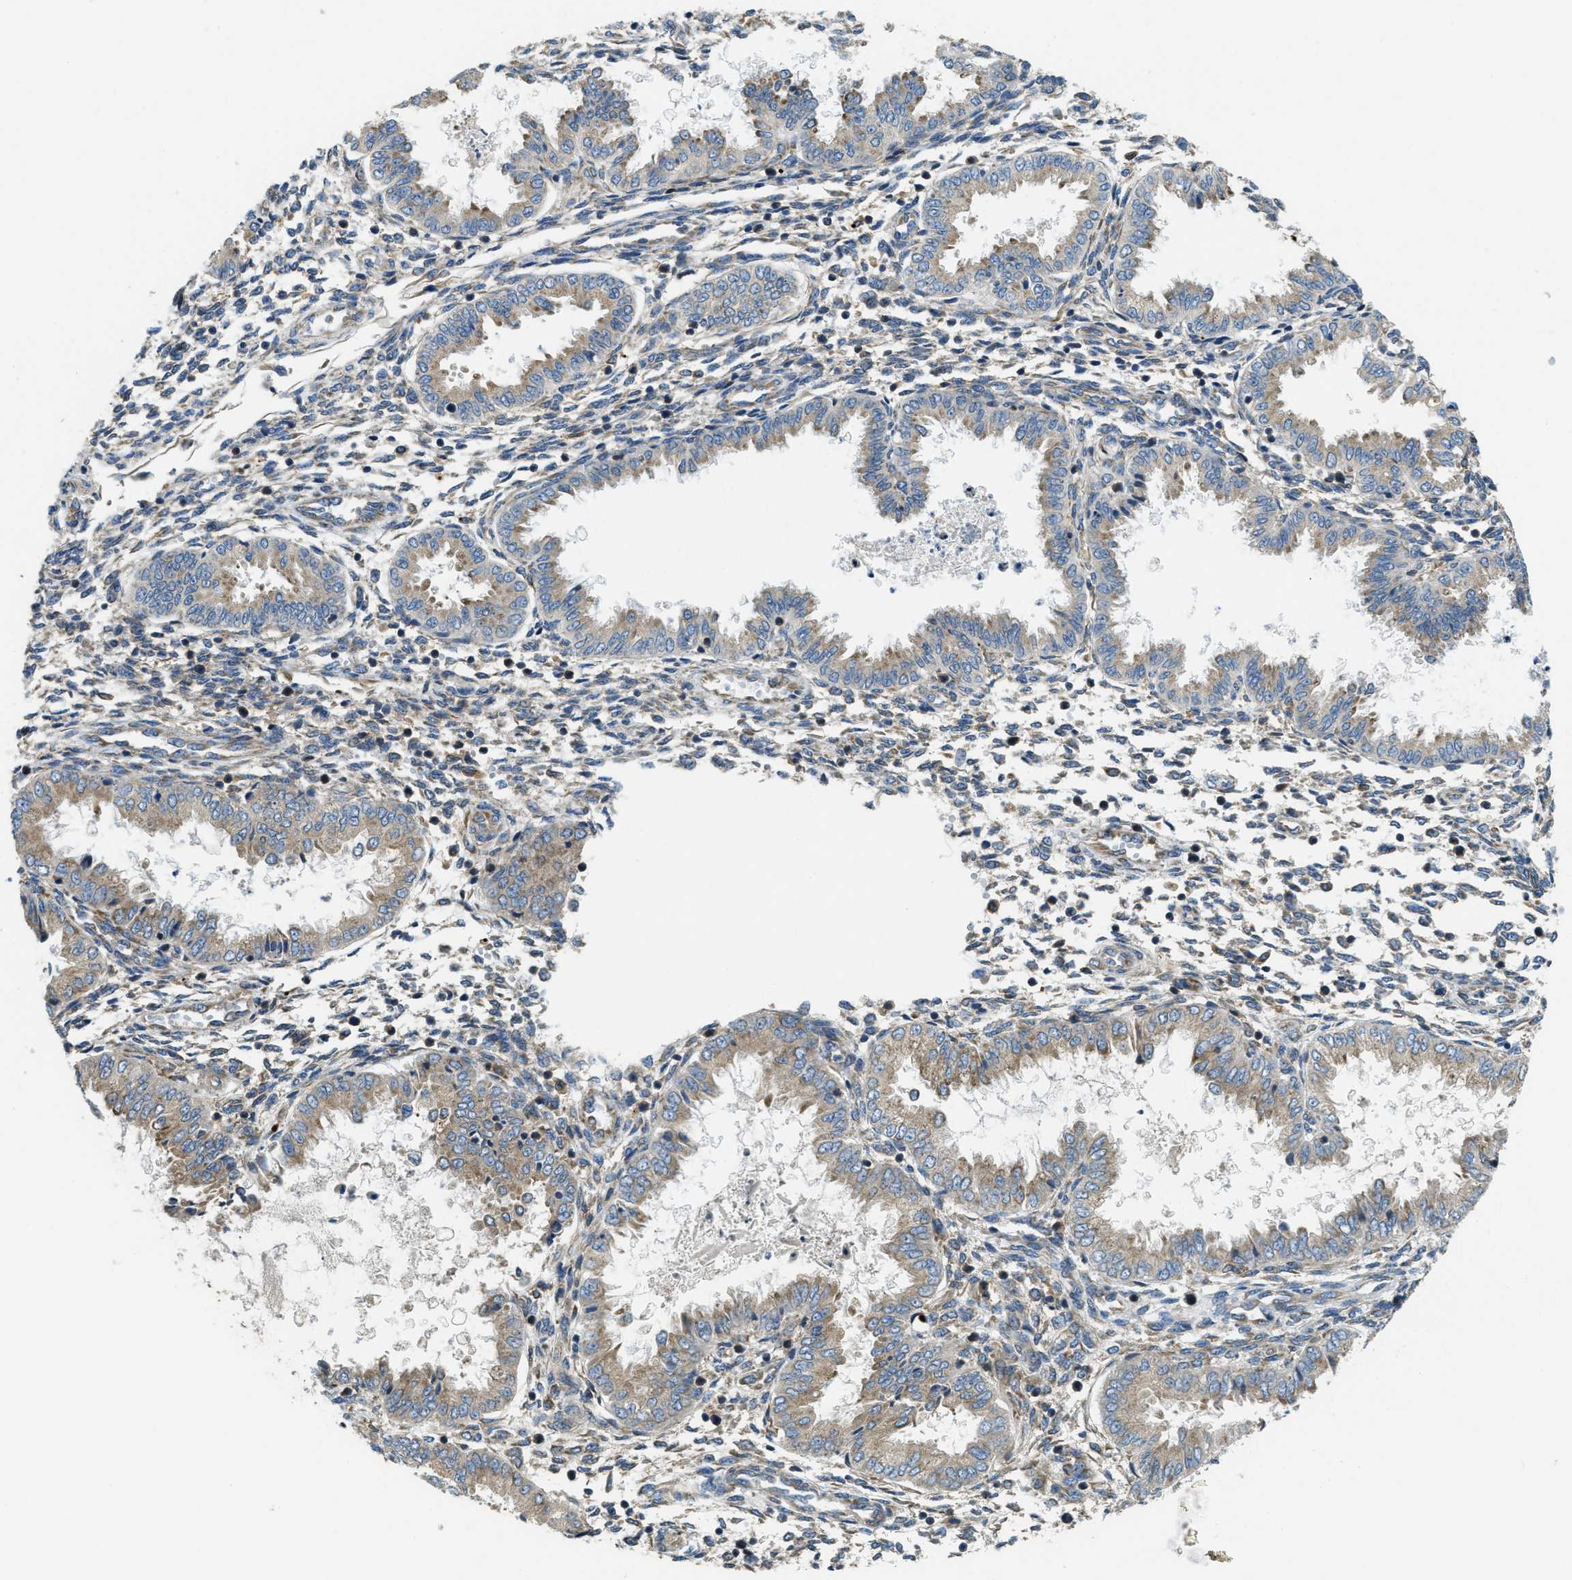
{"staining": {"intensity": "negative", "quantity": "none", "location": "none"}, "tissue": "endometrium", "cell_type": "Cells in endometrial stroma", "image_type": "normal", "snomed": [{"axis": "morphology", "description": "Normal tissue, NOS"}, {"axis": "topography", "description": "Endometrium"}], "caption": "Immunohistochemical staining of unremarkable endometrium exhibits no significant staining in cells in endometrial stroma. (DAB immunohistochemistry (IHC) visualized using brightfield microscopy, high magnification).", "gene": "SSR1", "patient": {"sex": "female", "age": 33}}